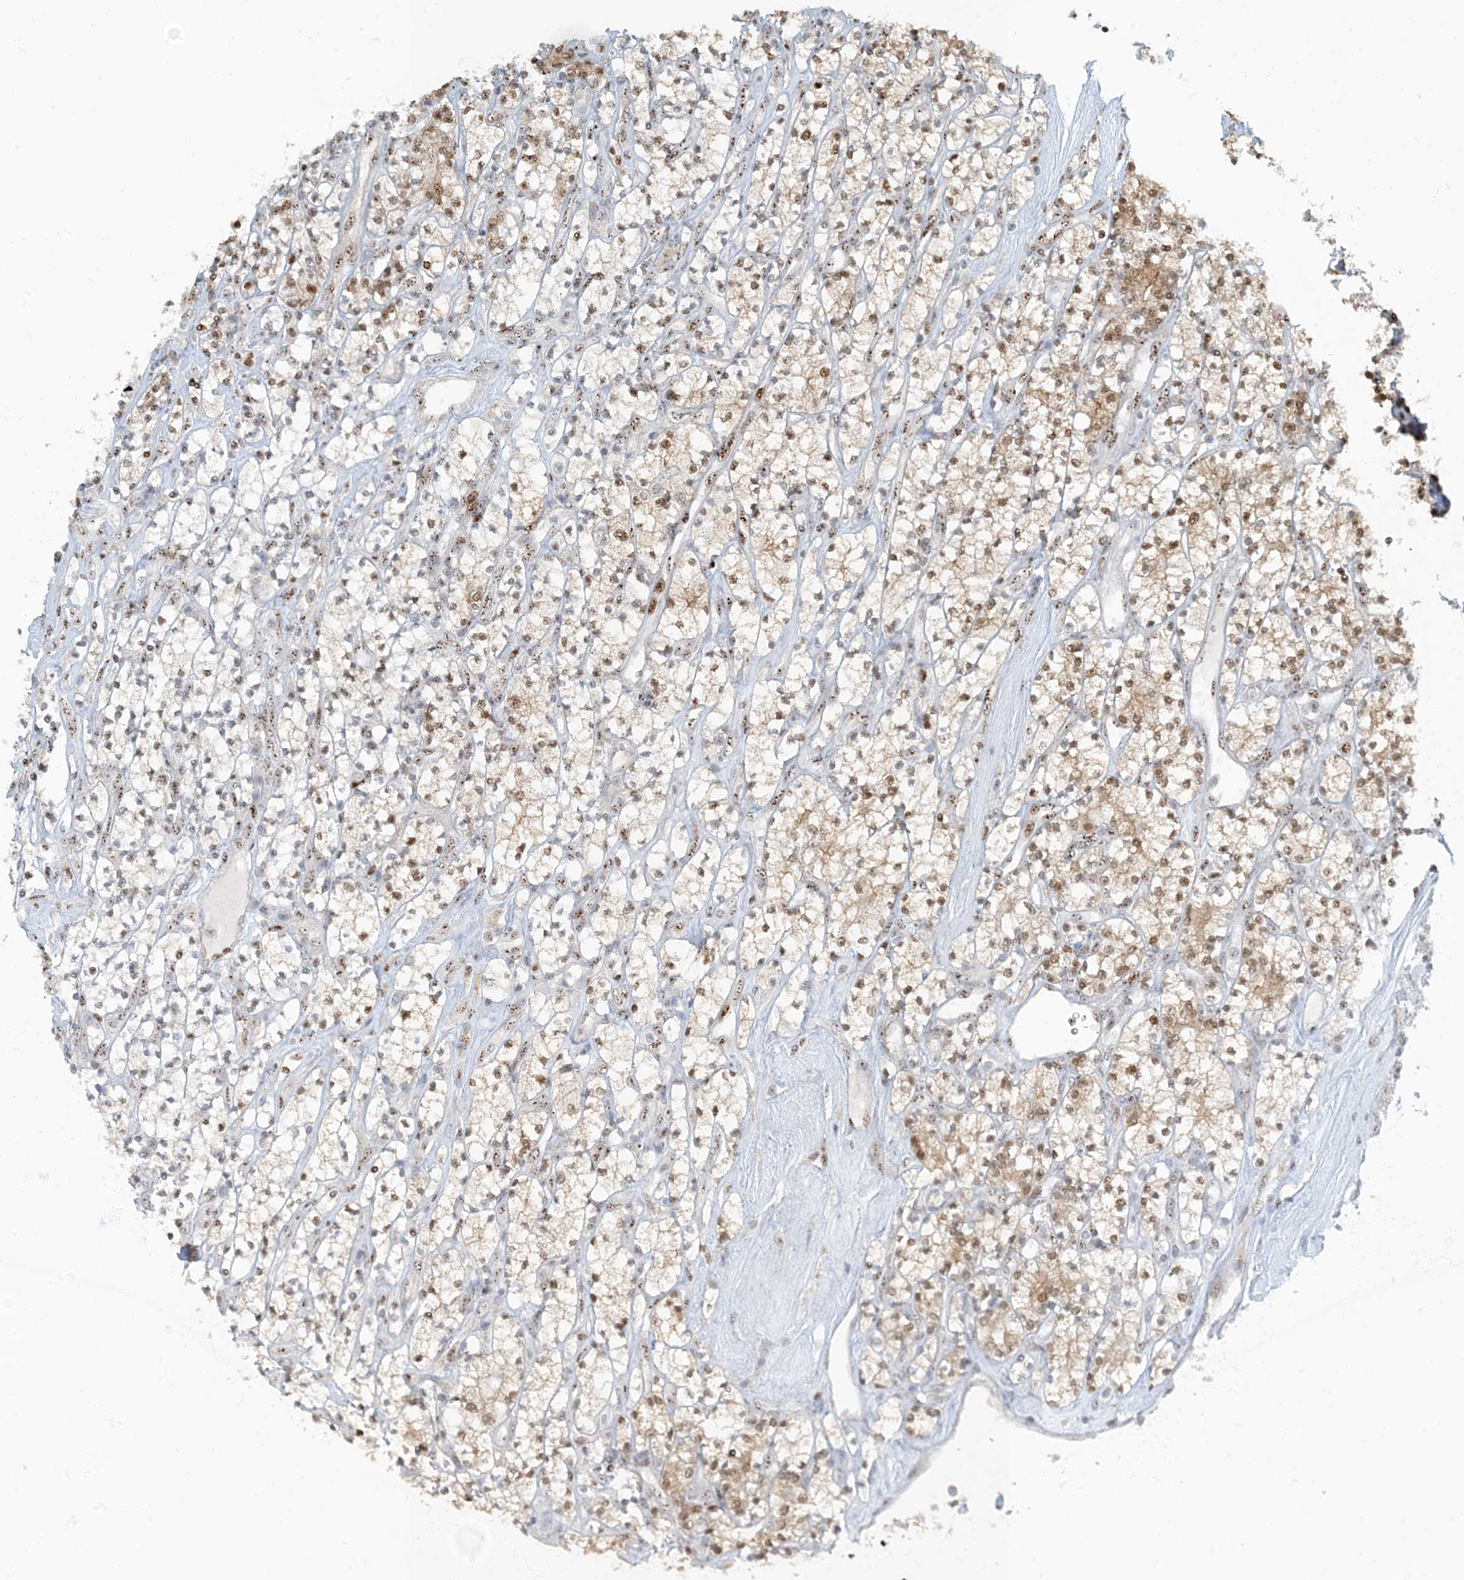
{"staining": {"intensity": "moderate", "quantity": ">75%", "location": "cytoplasmic/membranous,nuclear"}, "tissue": "renal cancer", "cell_type": "Tumor cells", "image_type": "cancer", "snomed": [{"axis": "morphology", "description": "Adenocarcinoma, NOS"}, {"axis": "topography", "description": "Kidney"}], "caption": "High-magnification brightfield microscopy of renal cancer stained with DAB (brown) and counterstained with hematoxylin (blue). tumor cells exhibit moderate cytoplasmic/membranous and nuclear staining is appreciated in about>75% of cells.", "gene": "MBD1", "patient": {"sex": "male", "age": 77}}